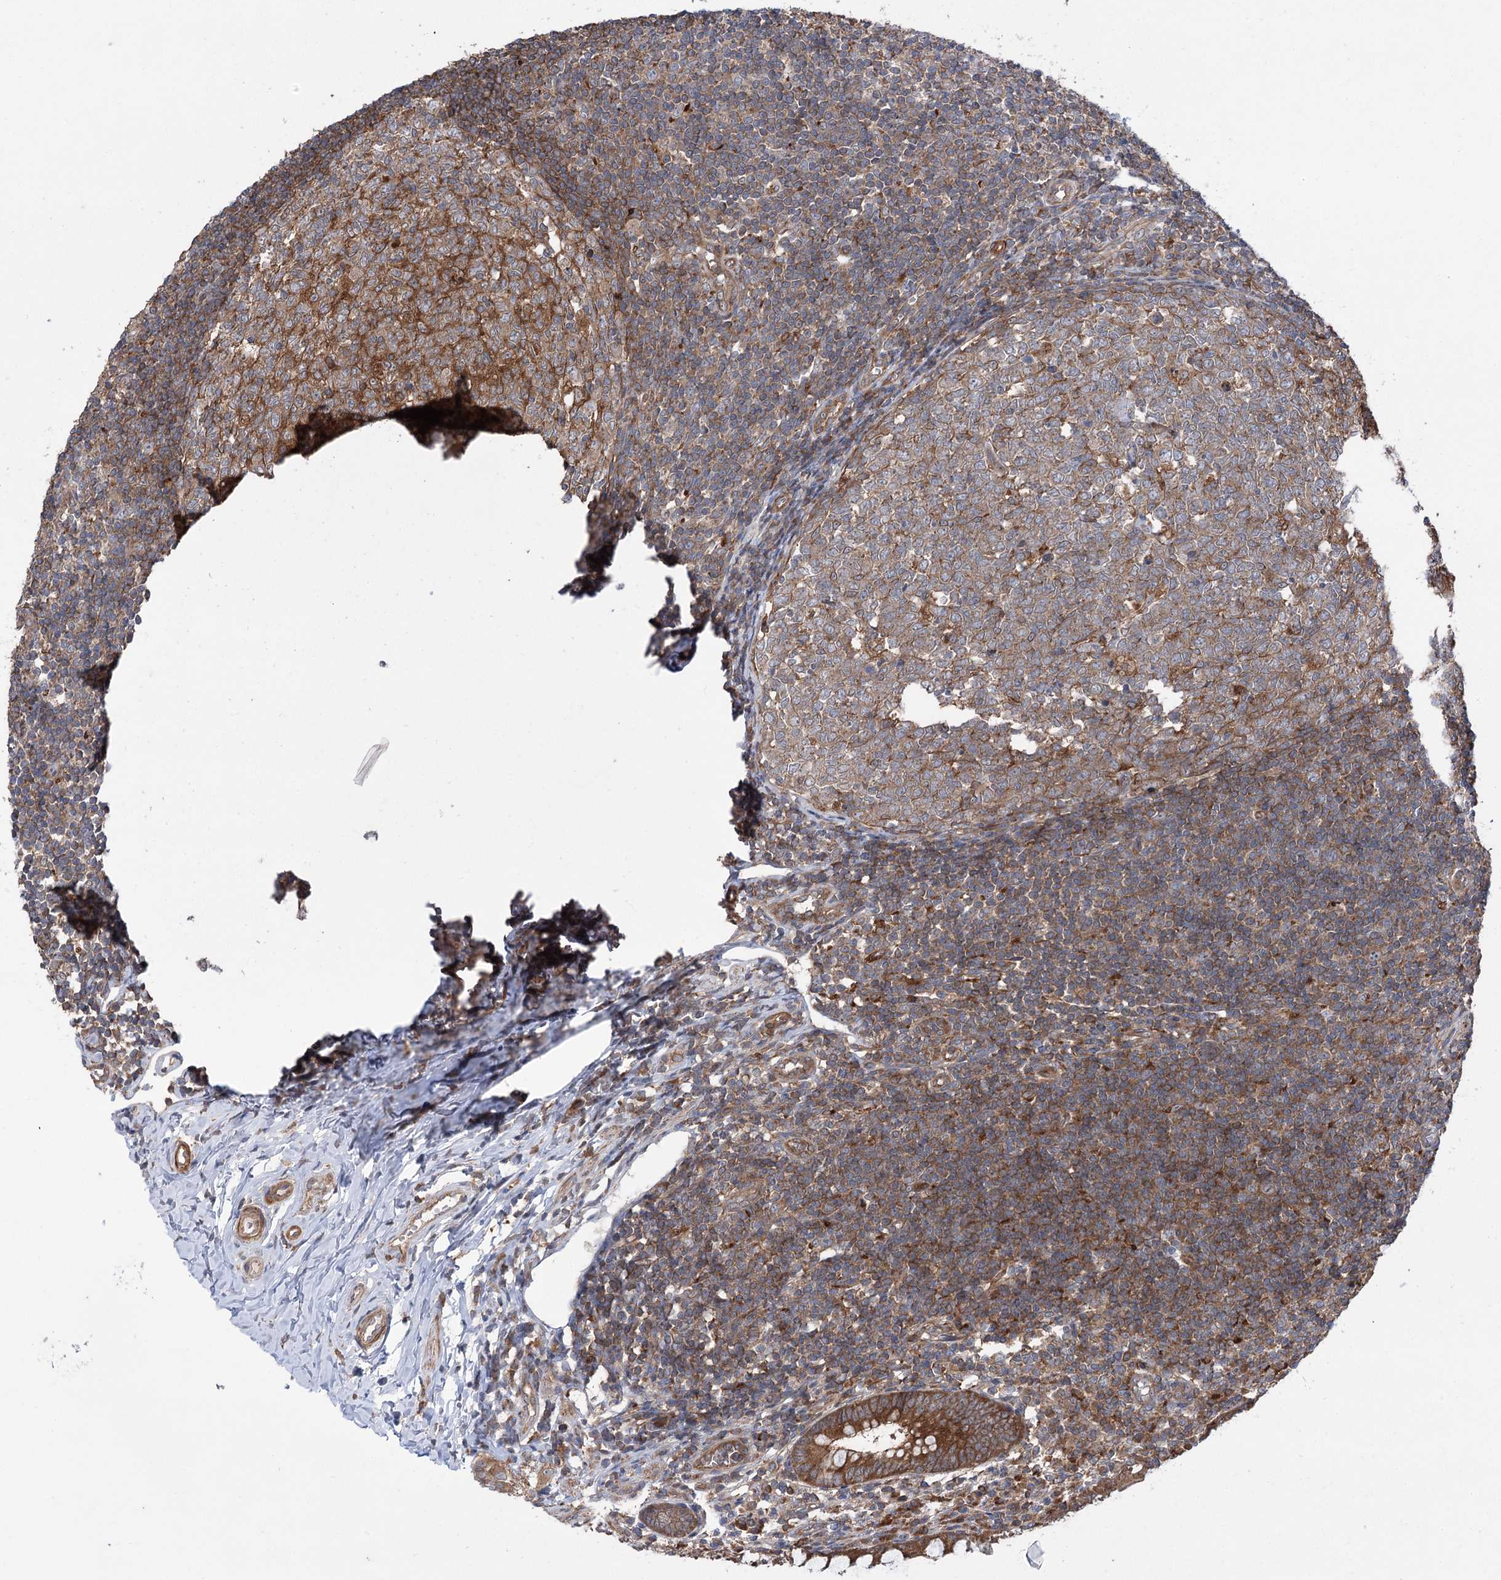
{"staining": {"intensity": "strong", "quantity": ">75%", "location": "cytoplasmic/membranous"}, "tissue": "appendix", "cell_type": "Glandular cells", "image_type": "normal", "snomed": [{"axis": "morphology", "description": "Normal tissue, NOS"}, {"axis": "topography", "description": "Appendix"}], "caption": "IHC staining of normal appendix, which exhibits high levels of strong cytoplasmic/membranous positivity in about >75% of glandular cells indicating strong cytoplasmic/membranous protein expression. The staining was performed using DAB (brown) for protein detection and nuclei were counterstained in hematoxylin (blue).", "gene": "VPS37B", "patient": {"sex": "male", "age": 14}}